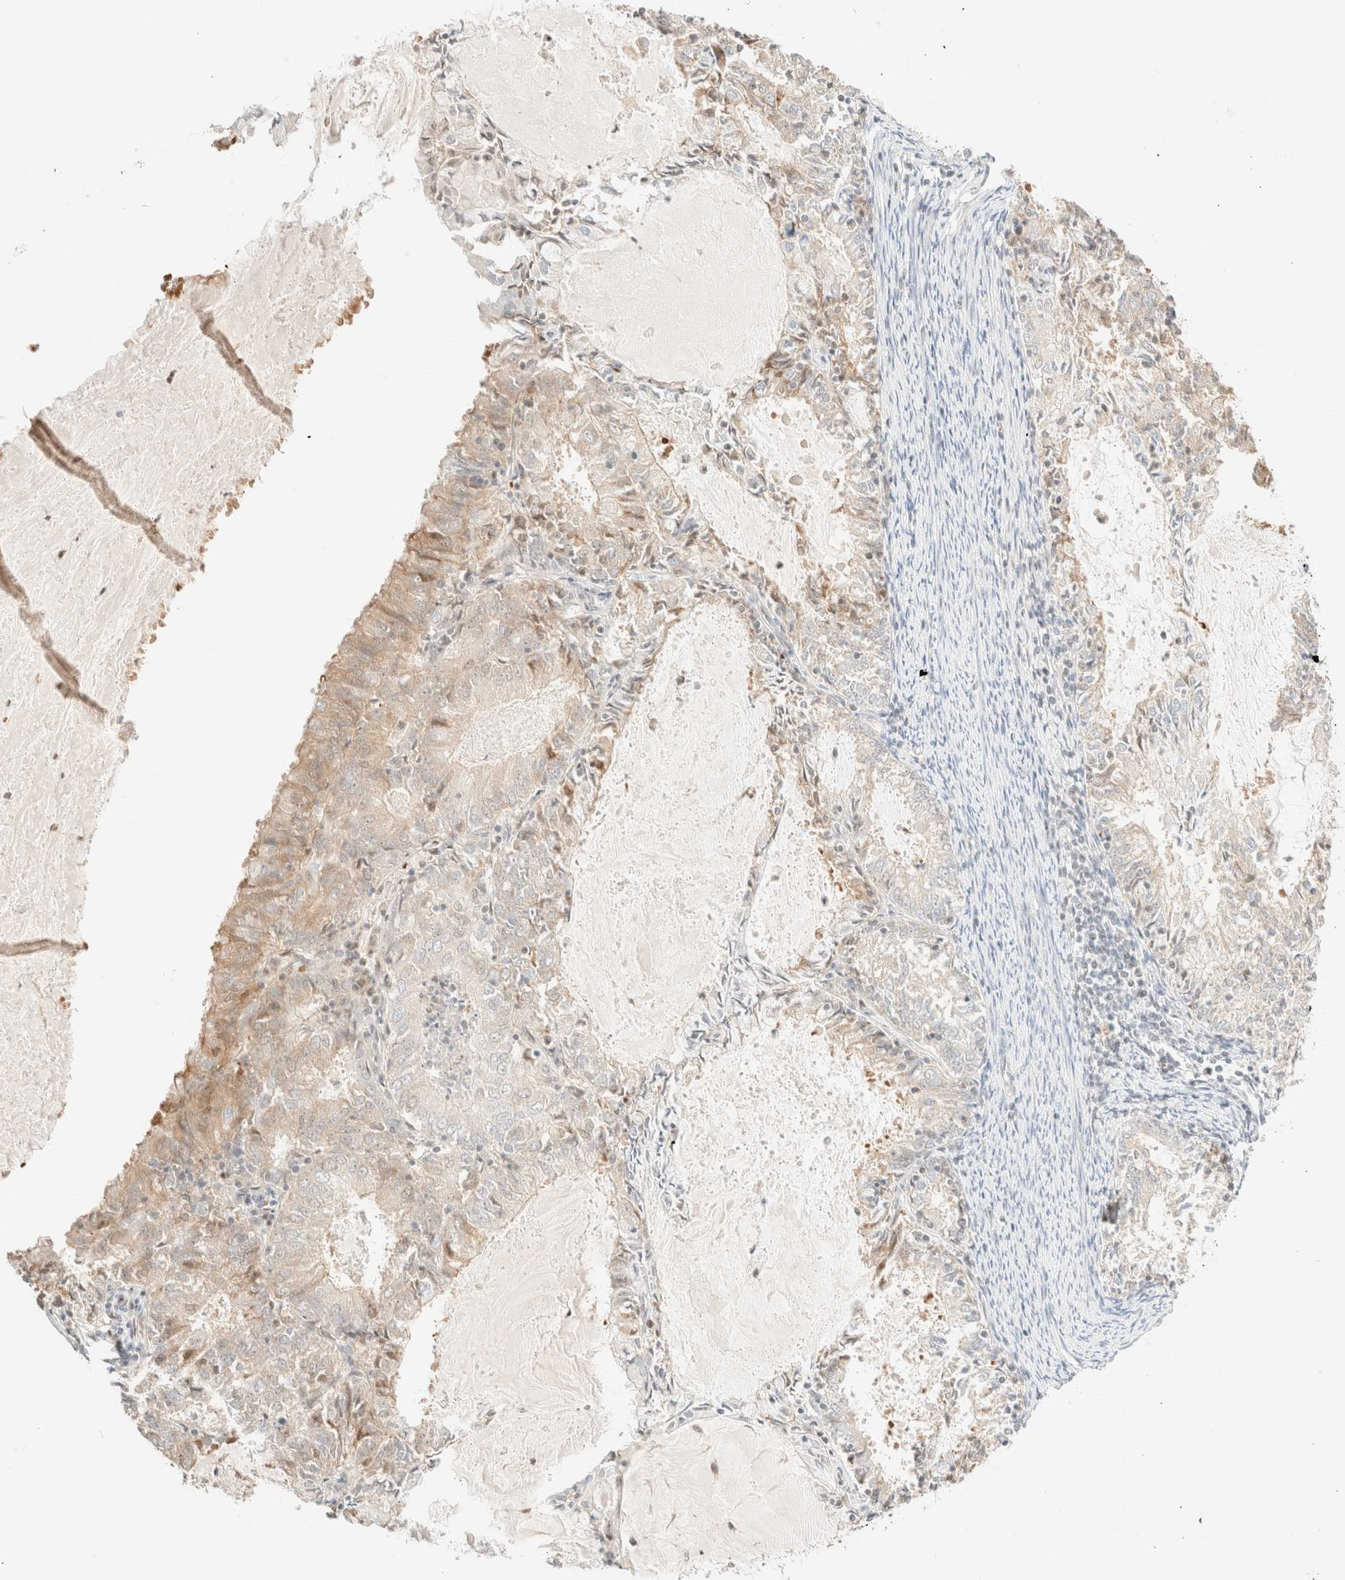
{"staining": {"intensity": "weak", "quantity": "<25%", "location": "cytoplasmic/membranous"}, "tissue": "endometrial cancer", "cell_type": "Tumor cells", "image_type": "cancer", "snomed": [{"axis": "morphology", "description": "Adenocarcinoma, NOS"}, {"axis": "topography", "description": "Endometrium"}], "caption": "Image shows no significant protein positivity in tumor cells of endometrial cancer. (DAB (3,3'-diaminobenzidine) IHC, high magnification).", "gene": "TSR1", "patient": {"sex": "female", "age": 57}}